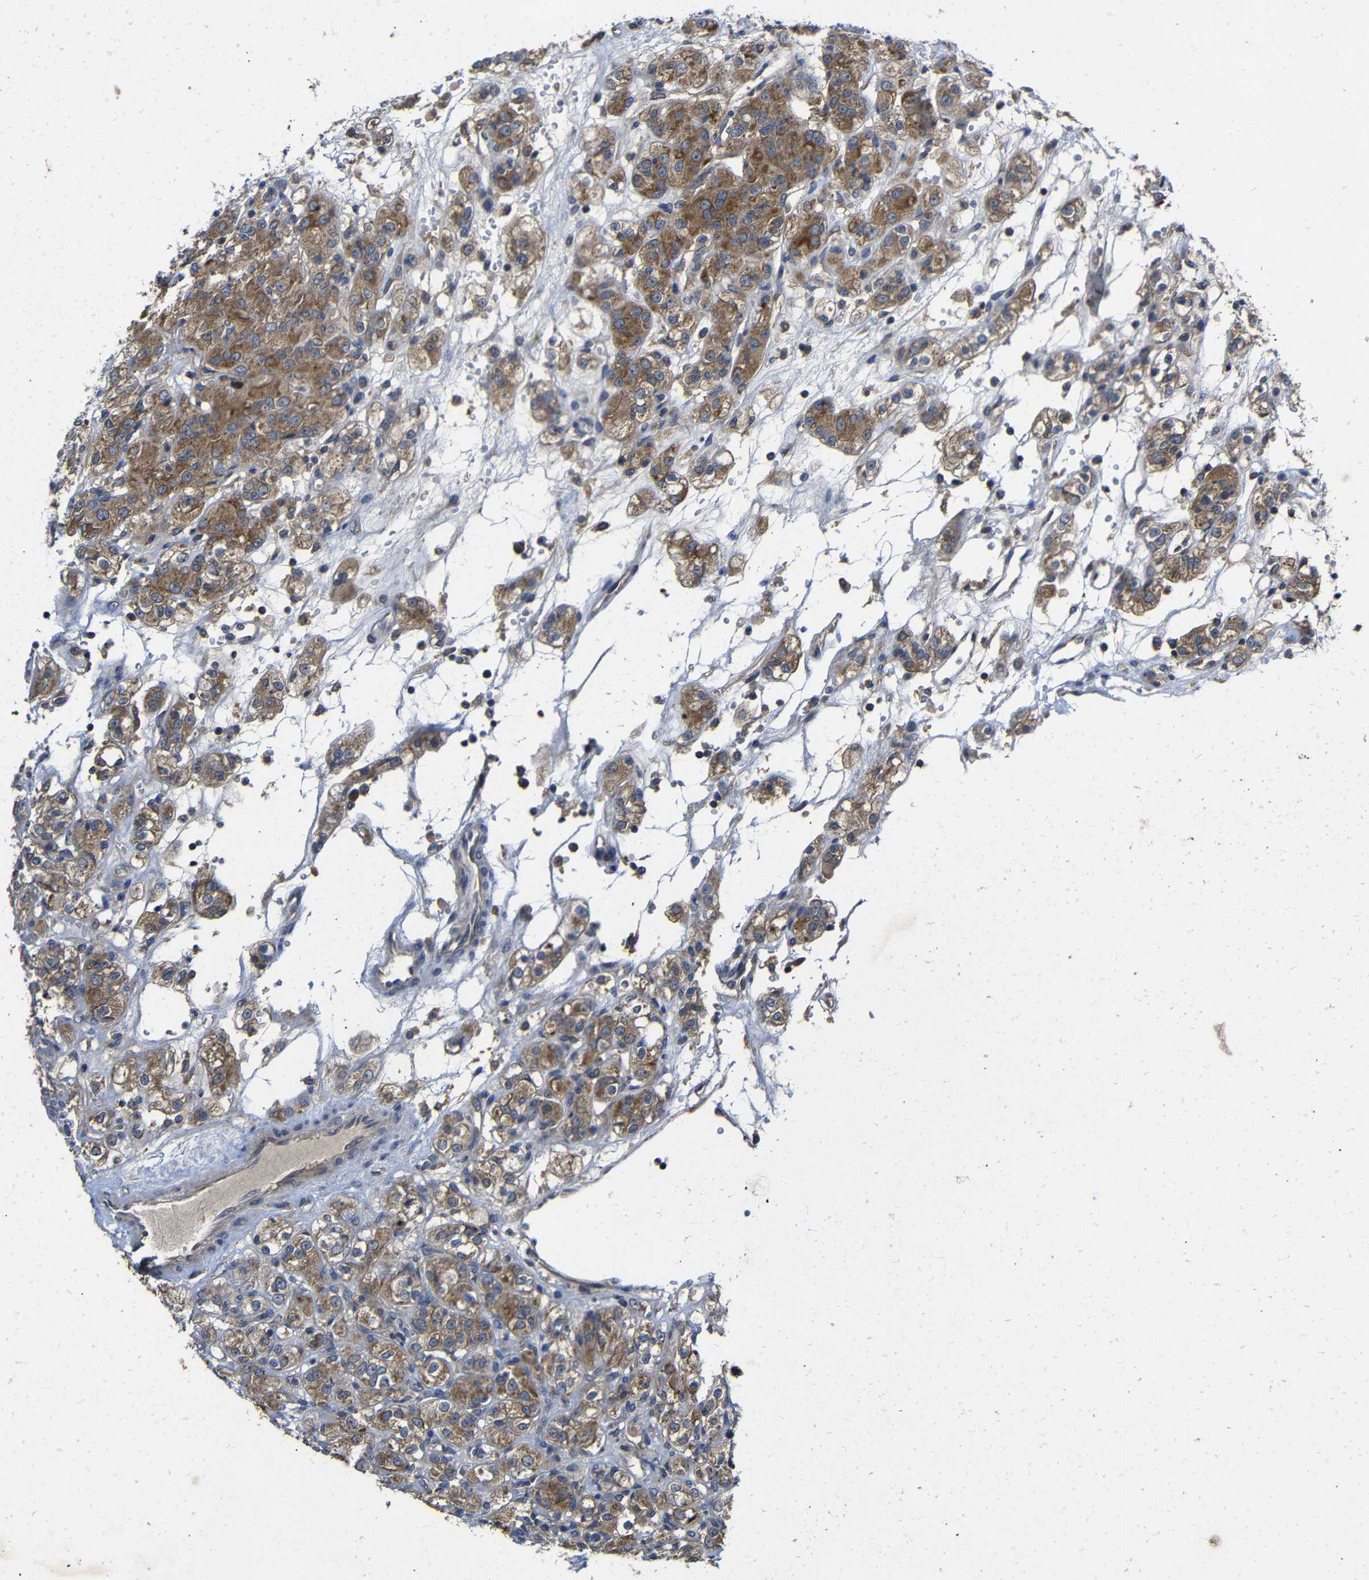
{"staining": {"intensity": "moderate", "quantity": ">75%", "location": "cytoplasmic/membranous"}, "tissue": "renal cancer", "cell_type": "Tumor cells", "image_type": "cancer", "snomed": [{"axis": "morphology", "description": "Normal tissue, NOS"}, {"axis": "morphology", "description": "Adenocarcinoma, NOS"}, {"axis": "topography", "description": "Kidney"}], "caption": "A medium amount of moderate cytoplasmic/membranous expression is identified in approximately >75% of tumor cells in renal cancer tissue. The staining was performed using DAB (3,3'-diaminobenzidine) to visualize the protein expression in brown, while the nuclei were stained in blue with hematoxylin (Magnification: 20x).", "gene": "LPAR5", "patient": {"sex": "male", "age": 61}}